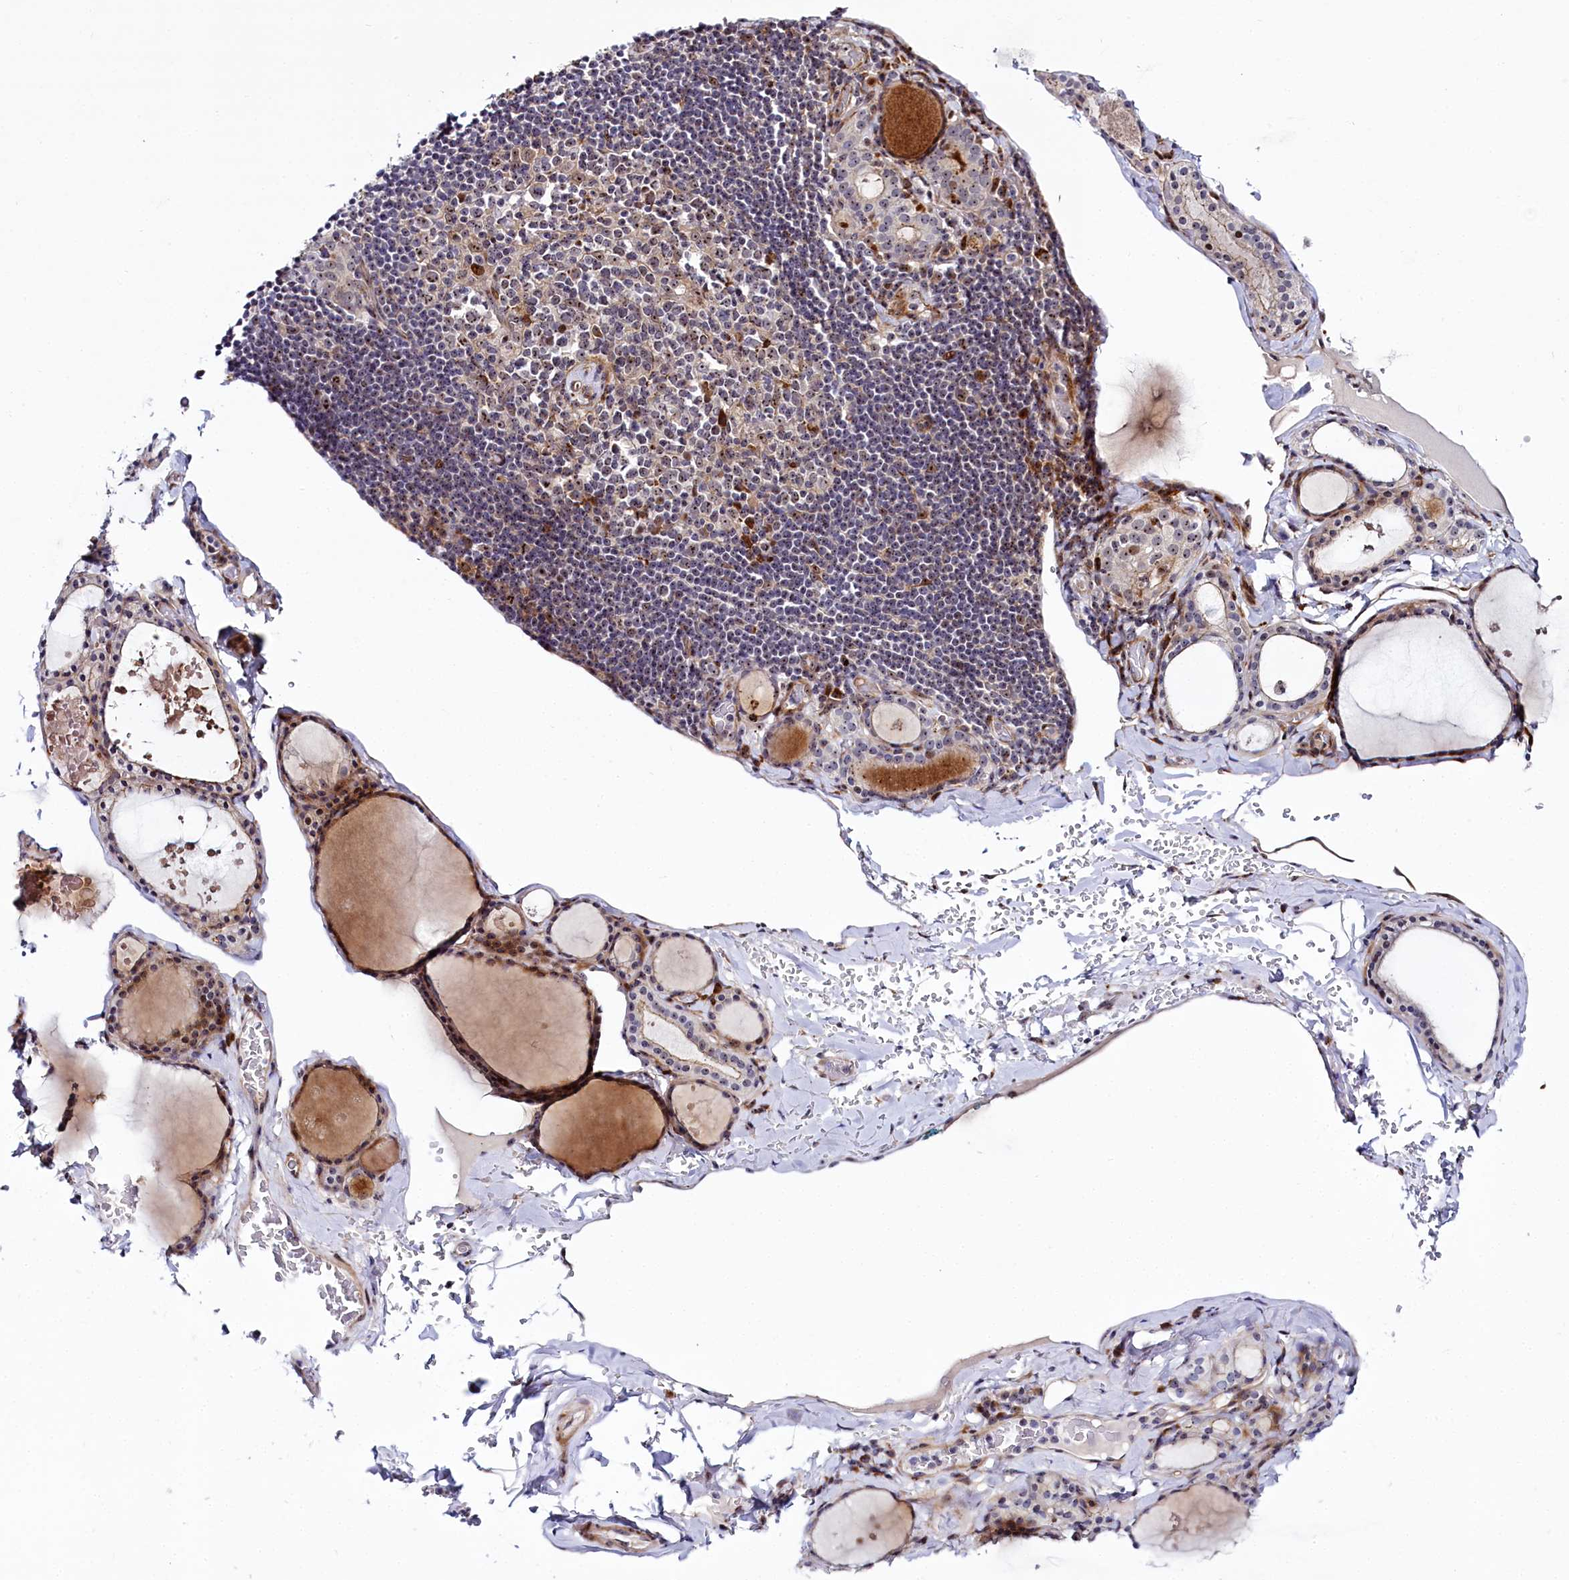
{"staining": {"intensity": "moderate", "quantity": "<25%", "location": "cytoplasmic/membranous,nuclear"}, "tissue": "thyroid gland", "cell_type": "Glandular cells", "image_type": "normal", "snomed": [{"axis": "morphology", "description": "Normal tissue, NOS"}, {"axis": "topography", "description": "Thyroid gland"}], "caption": "Protein staining of unremarkable thyroid gland shows moderate cytoplasmic/membranous,nuclear positivity in about <25% of glandular cells.", "gene": "TCOF1", "patient": {"sex": "male", "age": 56}}